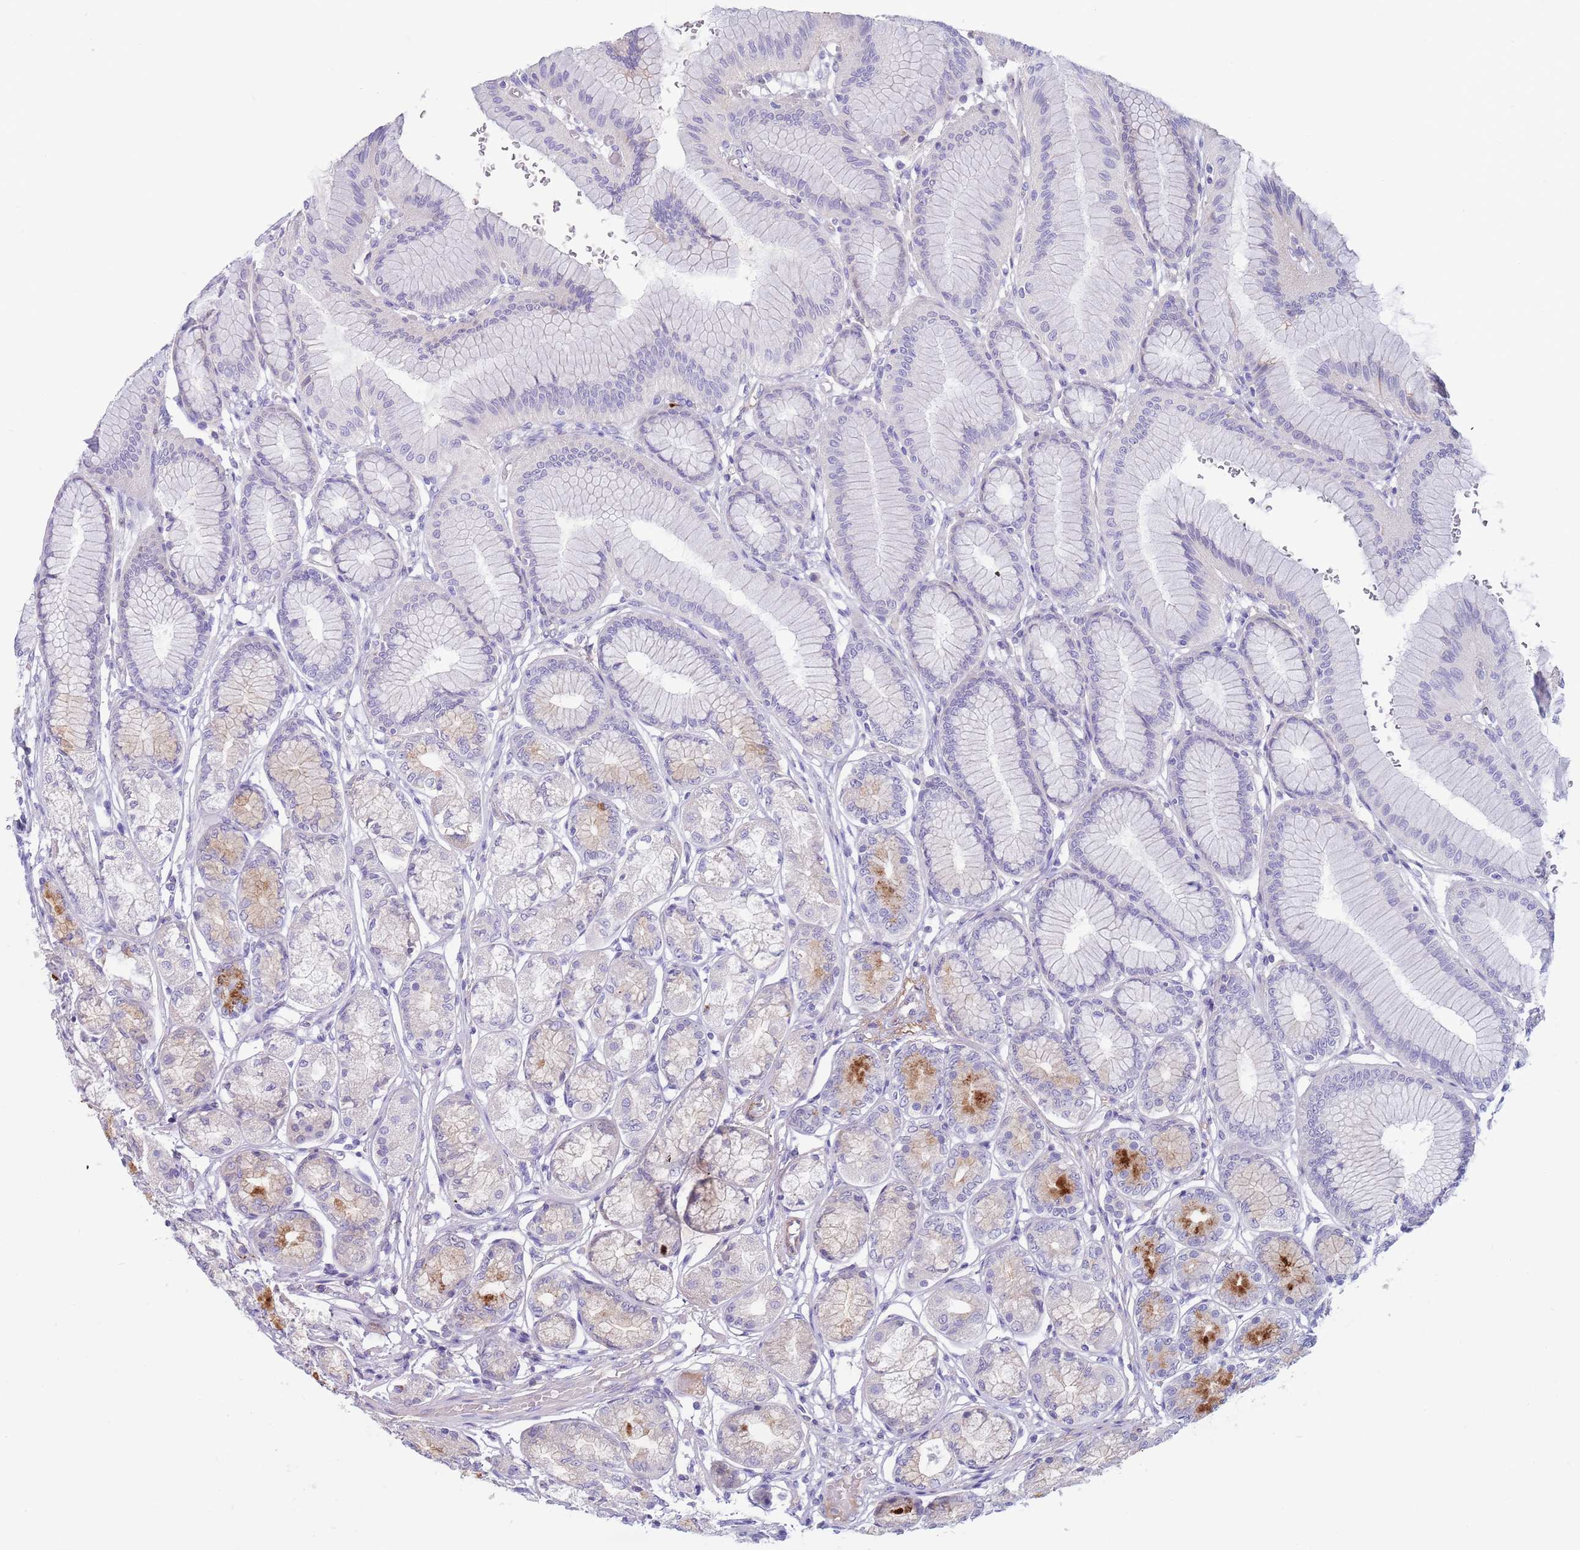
{"staining": {"intensity": "moderate", "quantity": "<25%", "location": "cytoplasmic/membranous"}, "tissue": "stomach", "cell_type": "Glandular cells", "image_type": "normal", "snomed": [{"axis": "morphology", "description": "Normal tissue, NOS"}, {"axis": "morphology", "description": "Adenocarcinoma, NOS"}, {"axis": "morphology", "description": "Adenocarcinoma, High grade"}, {"axis": "topography", "description": "Stomach, upper"}, {"axis": "topography", "description": "Stomach"}], "caption": "Stomach stained for a protein (brown) exhibits moderate cytoplasmic/membranous positive expression in approximately <25% of glandular cells.", "gene": "LEPROTL1", "patient": {"sex": "female", "age": 65}}